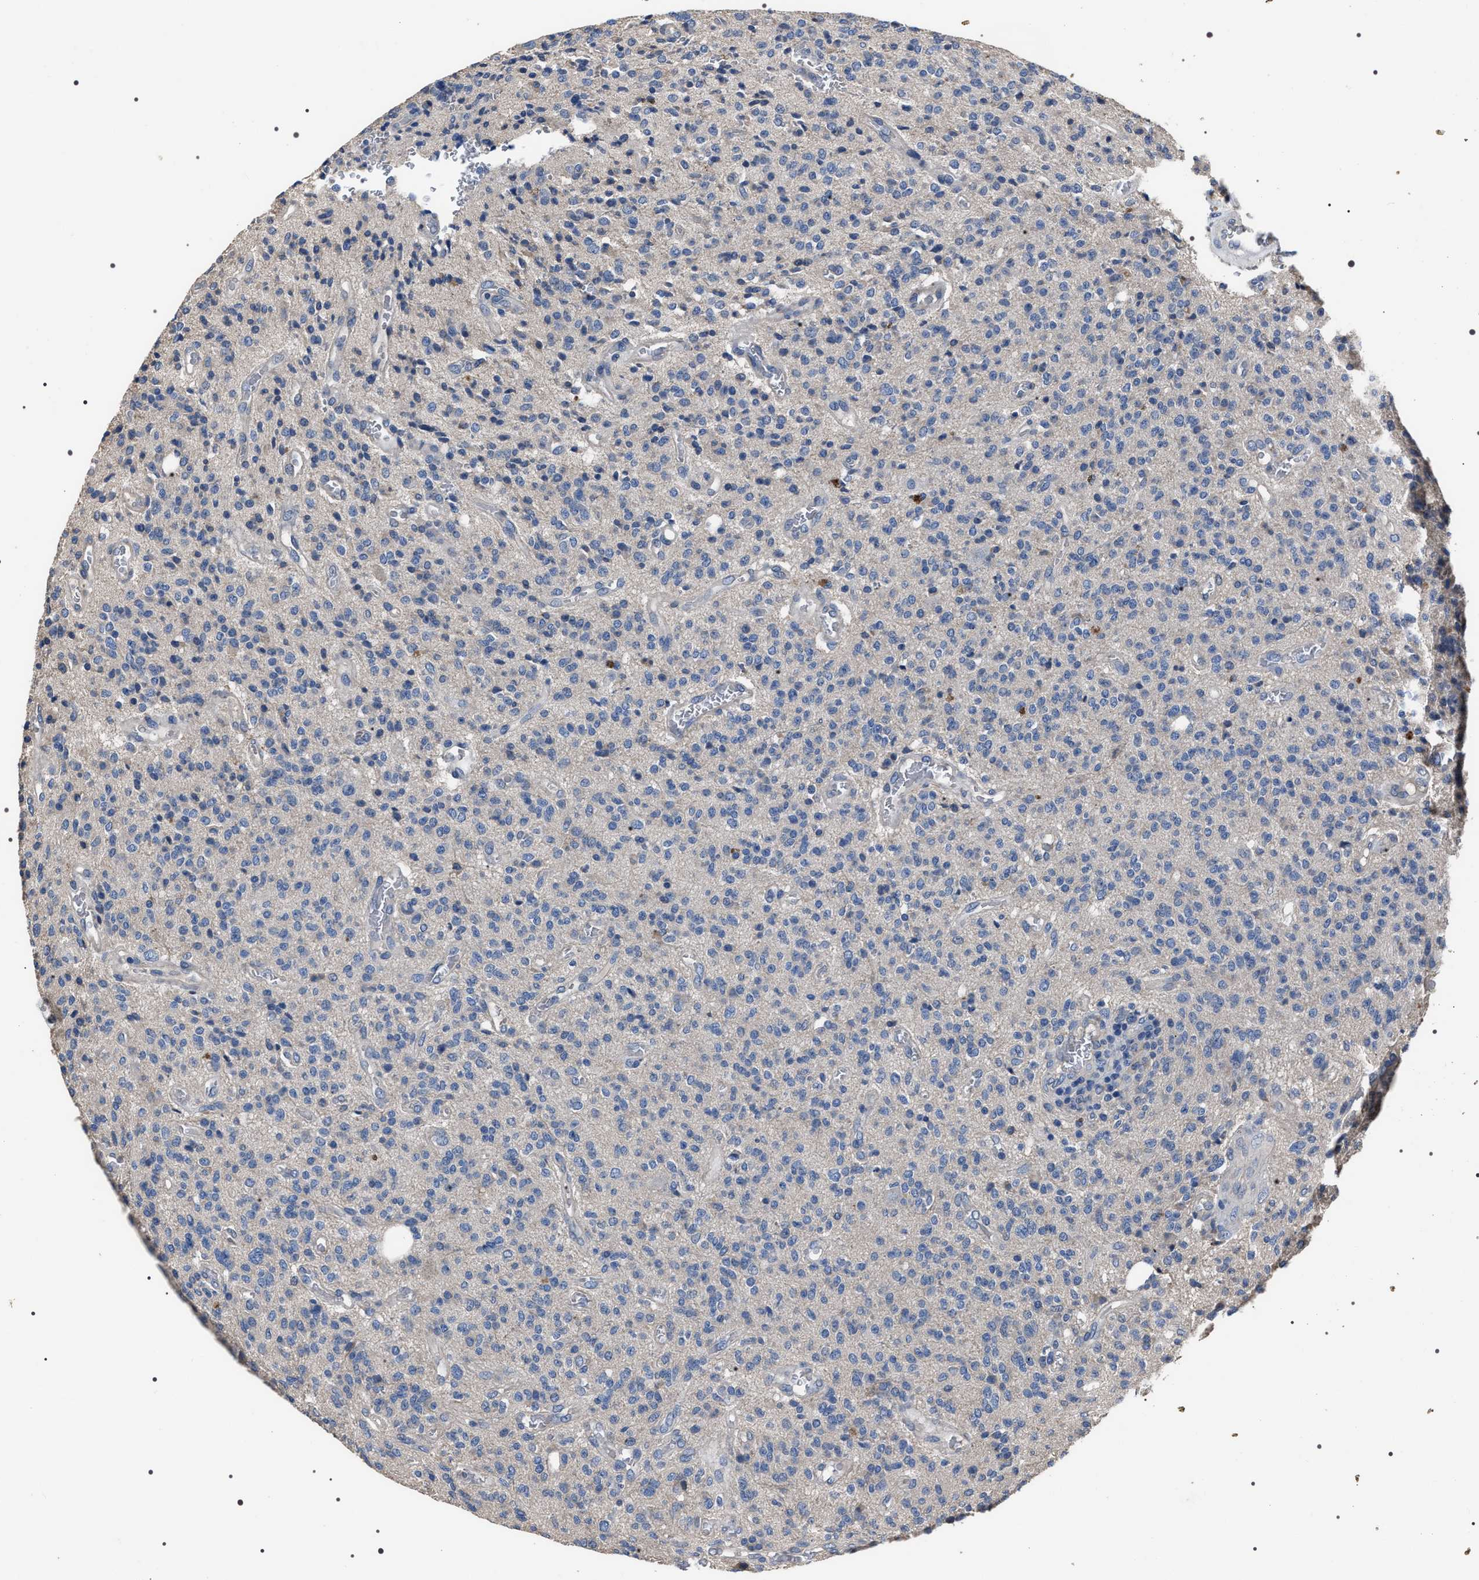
{"staining": {"intensity": "negative", "quantity": "none", "location": "none"}, "tissue": "glioma", "cell_type": "Tumor cells", "image_type": "cancer", "snomed": [{"axis": "morphology", "description": "Glioma, malignant, High grade"}, {"axis": "topography", "description": "Brain"}], "caption": "Immunohistochemical staining of high-grade glioma (malignant) shows no significant staining in tumor cells.", "gene": "TRIM54", "patient": {"sex": "male", "age": 34}}